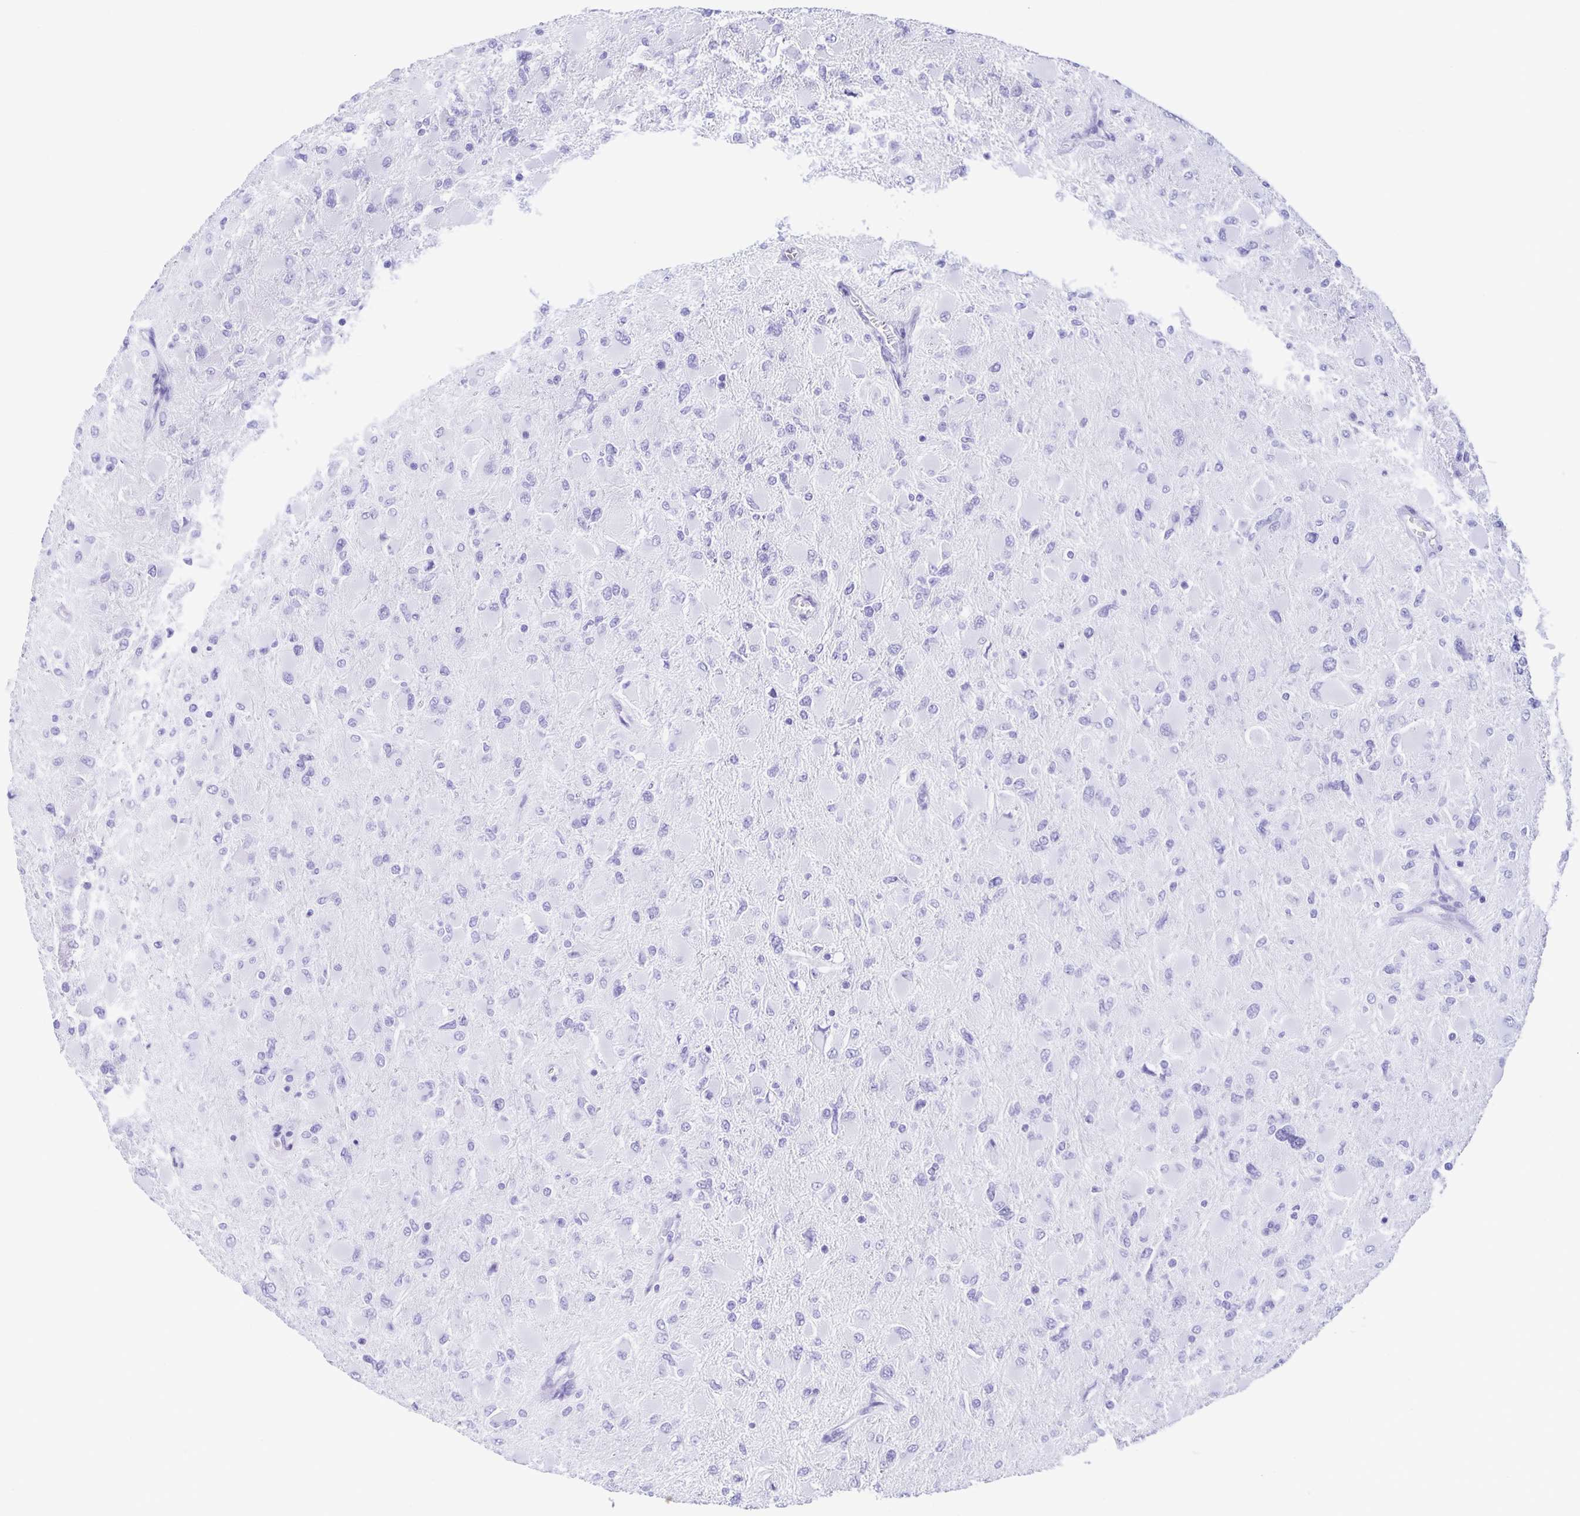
{"staining": {"intensity": "negative", "quantity": "none", "location": "none"}, "tissue": "glioma", "cell_type": "Tumor cells", "image_type": "cancer", "snomed": [{"axis": "morphology", "description": "Glioma, malignant, High grade"}, {"axis": "topography", "description": "Cerebral cortex"}], "caption": "Micrograph shows no protein positivity in tumor cells of high-grade glioma (malignant) tissue. Nuclei are stained in blue.", "gene": "GINM1", "patient": {"sex": "female", "age": 36}}